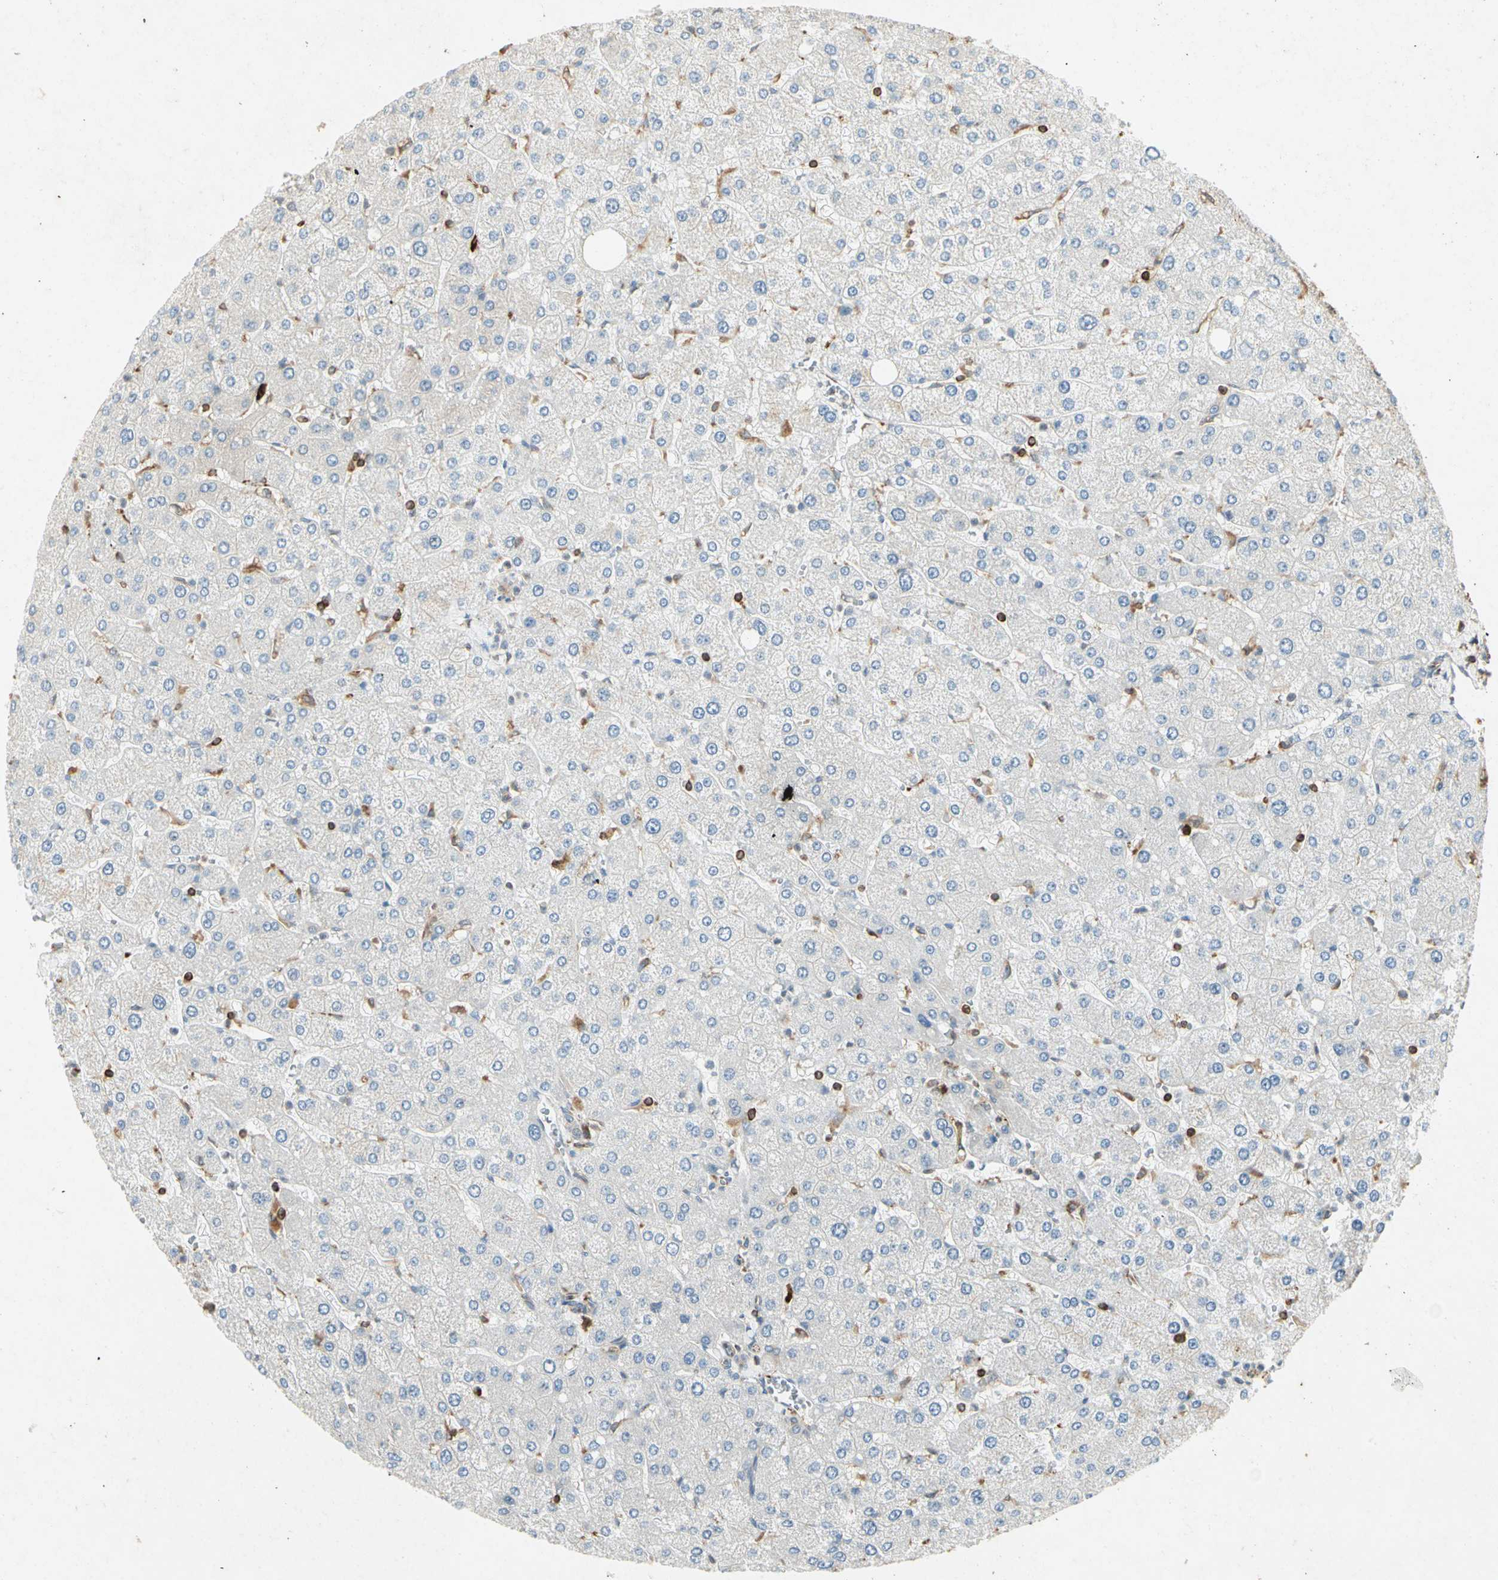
{"staining": {"intensity": "negative", "quantity": "none", "location": "none"}, "tissue": "liver", "cell_type": "Cholangiocytes", "image_type": "normal", "snomed": [{"axis": "morphology", "description": "Normal tissue, NOS"}, {"axis": "topography", "description": "Liver"}], "caption": "IHC of normal liver shows no staining in cholangiocytes.", "gene": "TAPBP", "patient": {"sex": "male", "age": 55}}